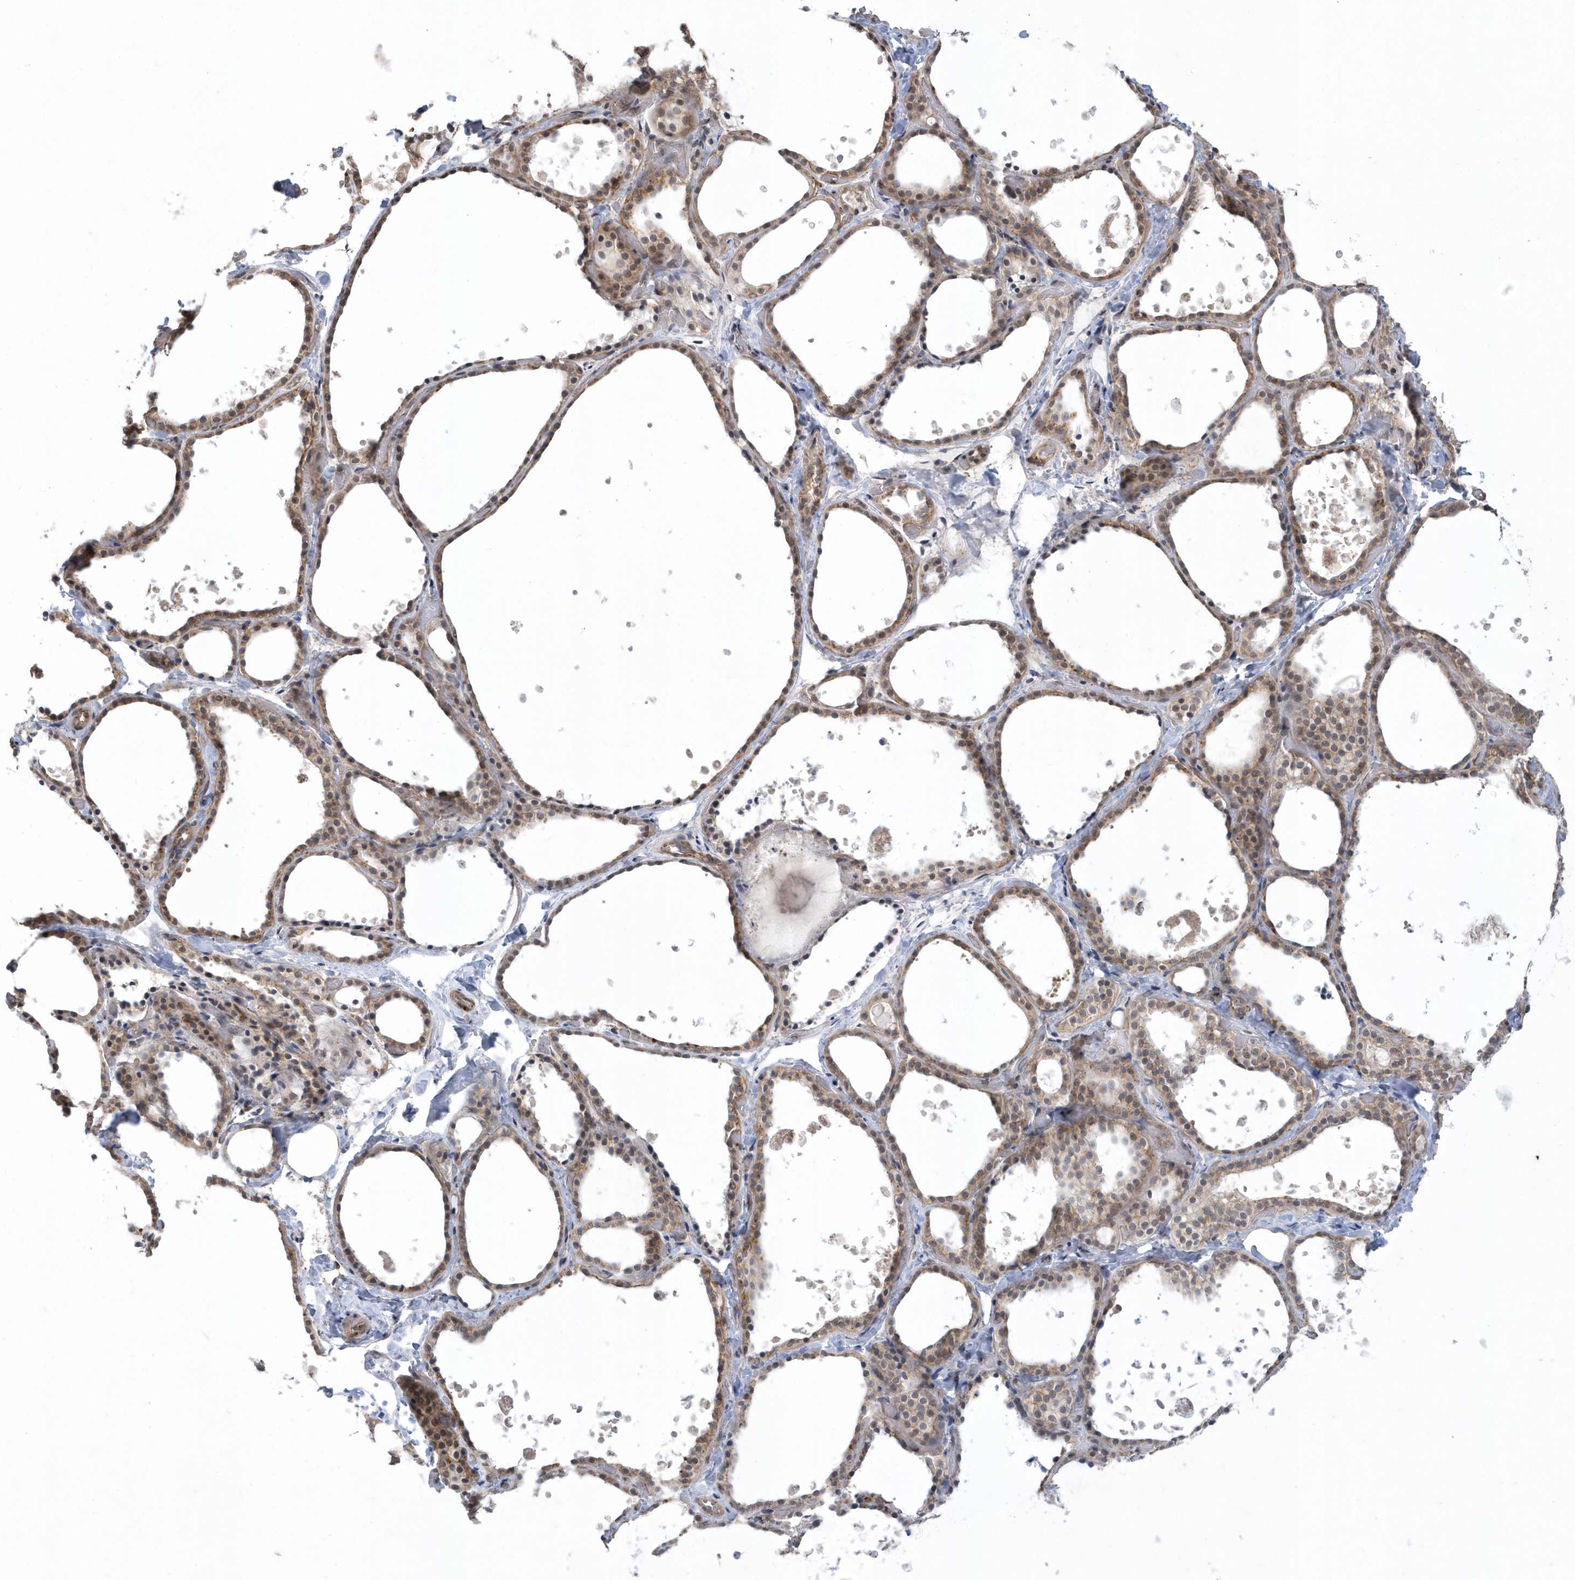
{"staining": {"intensity": "moderate", "quantity": "25%-75%", "location": "cytoplasmic/membranous"}, "tissue": "thyroid gland", "cell_type": "Glandular cells", "image_type": "normal", "snomed": [{"axis": "morphology", "description": "Normal tissue, NOS"}, {"axis": "topography", "description": "Thyroid gland"}], "caption": "Approximately 25%-75% of glandular cells in benign human thyroid gland demonstrate moderate cytoplasmic/membranous protein positivity as visualized by brown immunohistochemical staining.", "gene": "CRIP3", "patient": {"sex": "female", "age": 44}}